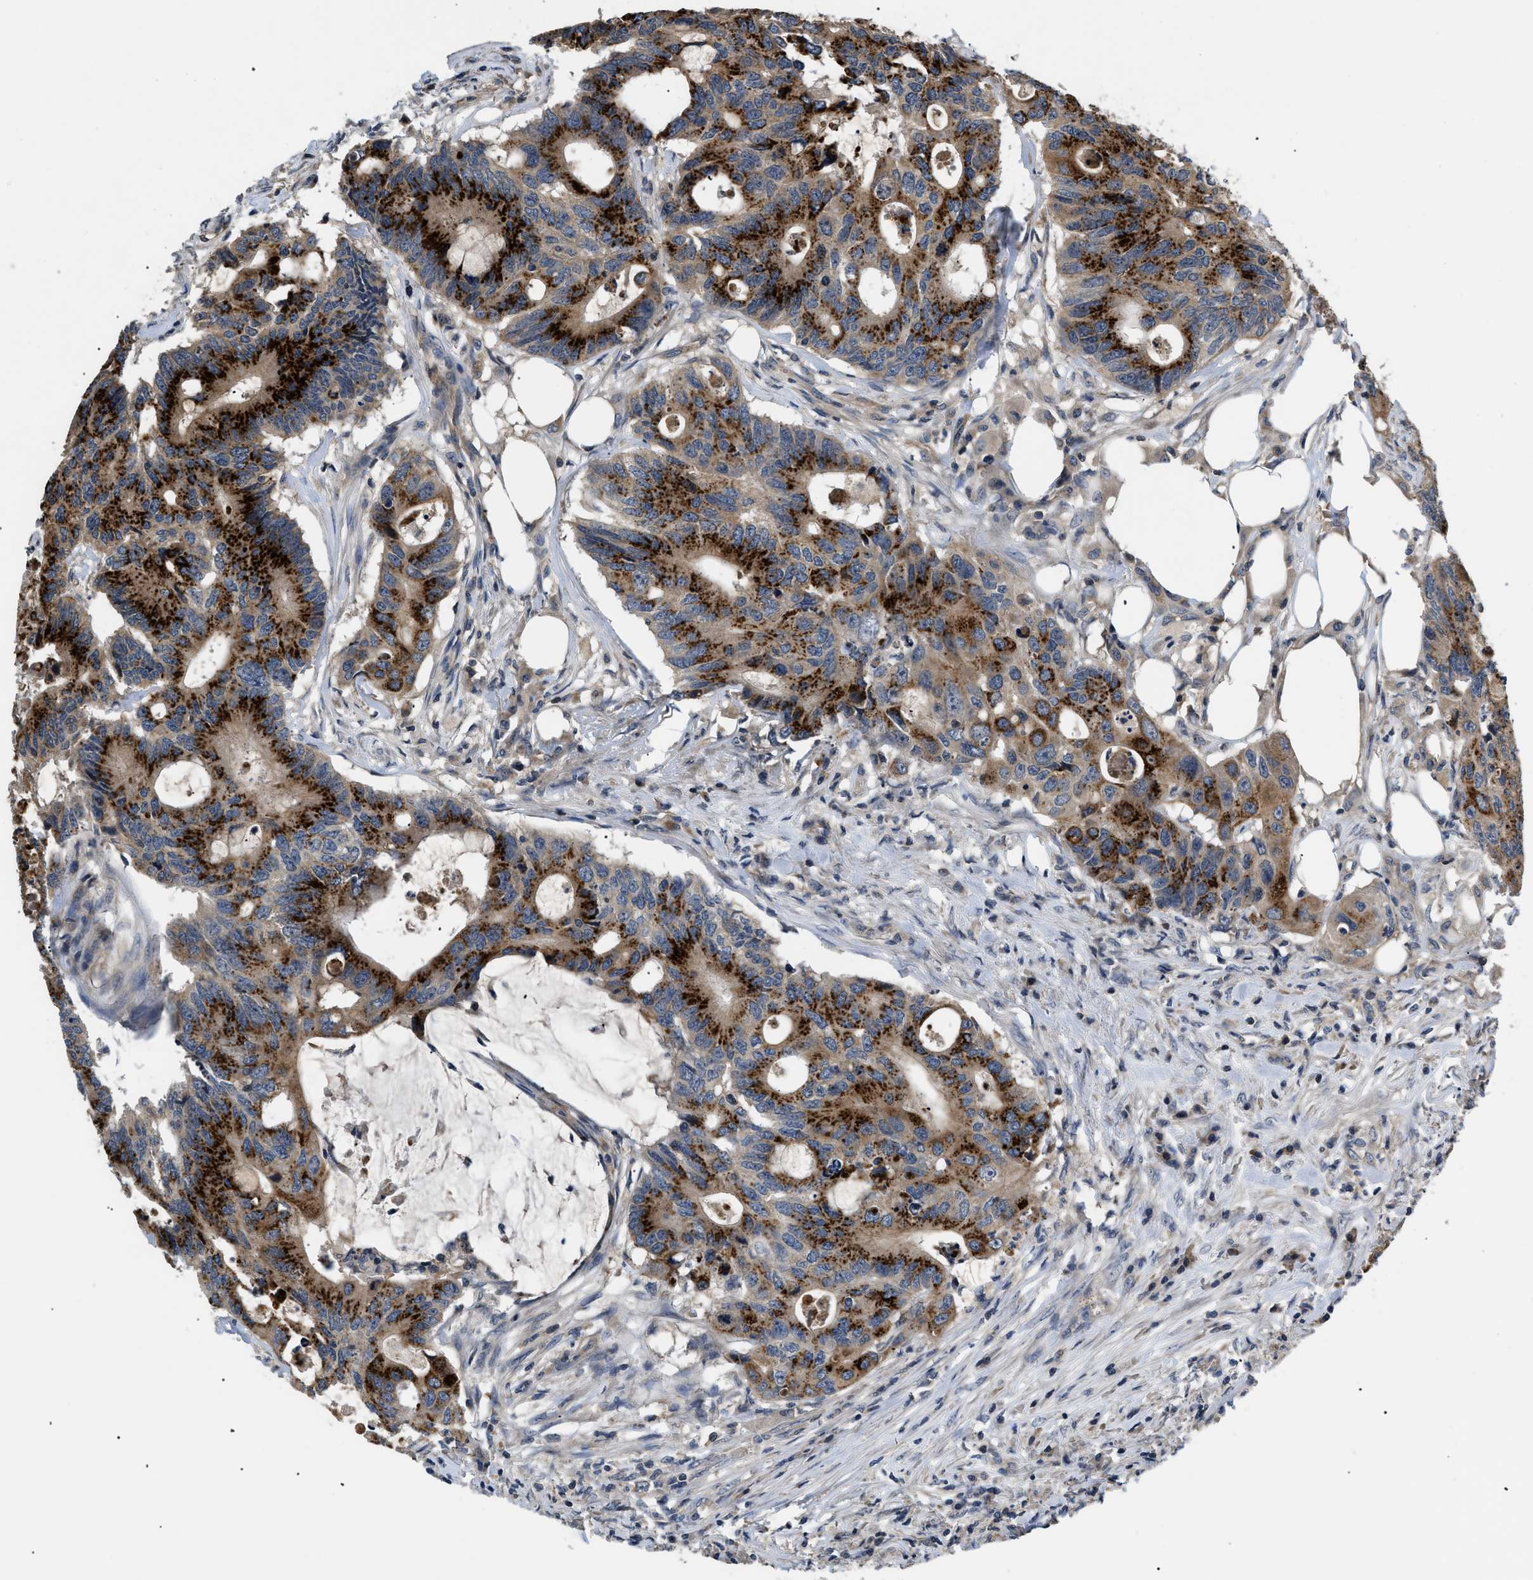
{"staining": {"intensity": "strong", "quantity": ">75%", "location": "cytoplasmic/membranous"}, "tissue": "colorectal cancer", "cell_type": "Tumor cells", "image_type": "cancer", "snomed": [{"axis": "morphology", "description": "Adenocarcinoma, NOS"}, {"axis": "topography", "description": "Colon"}], "caption": "This is an image of immunohistochemistry (IHC) staining of colorectal cancer (adenocarcinoma), which shows strong positivity in the cytoplasmic/membranous of tumor cells.", "gene": "HMGCR", "patient": {"sex": "male", "age": 71}}